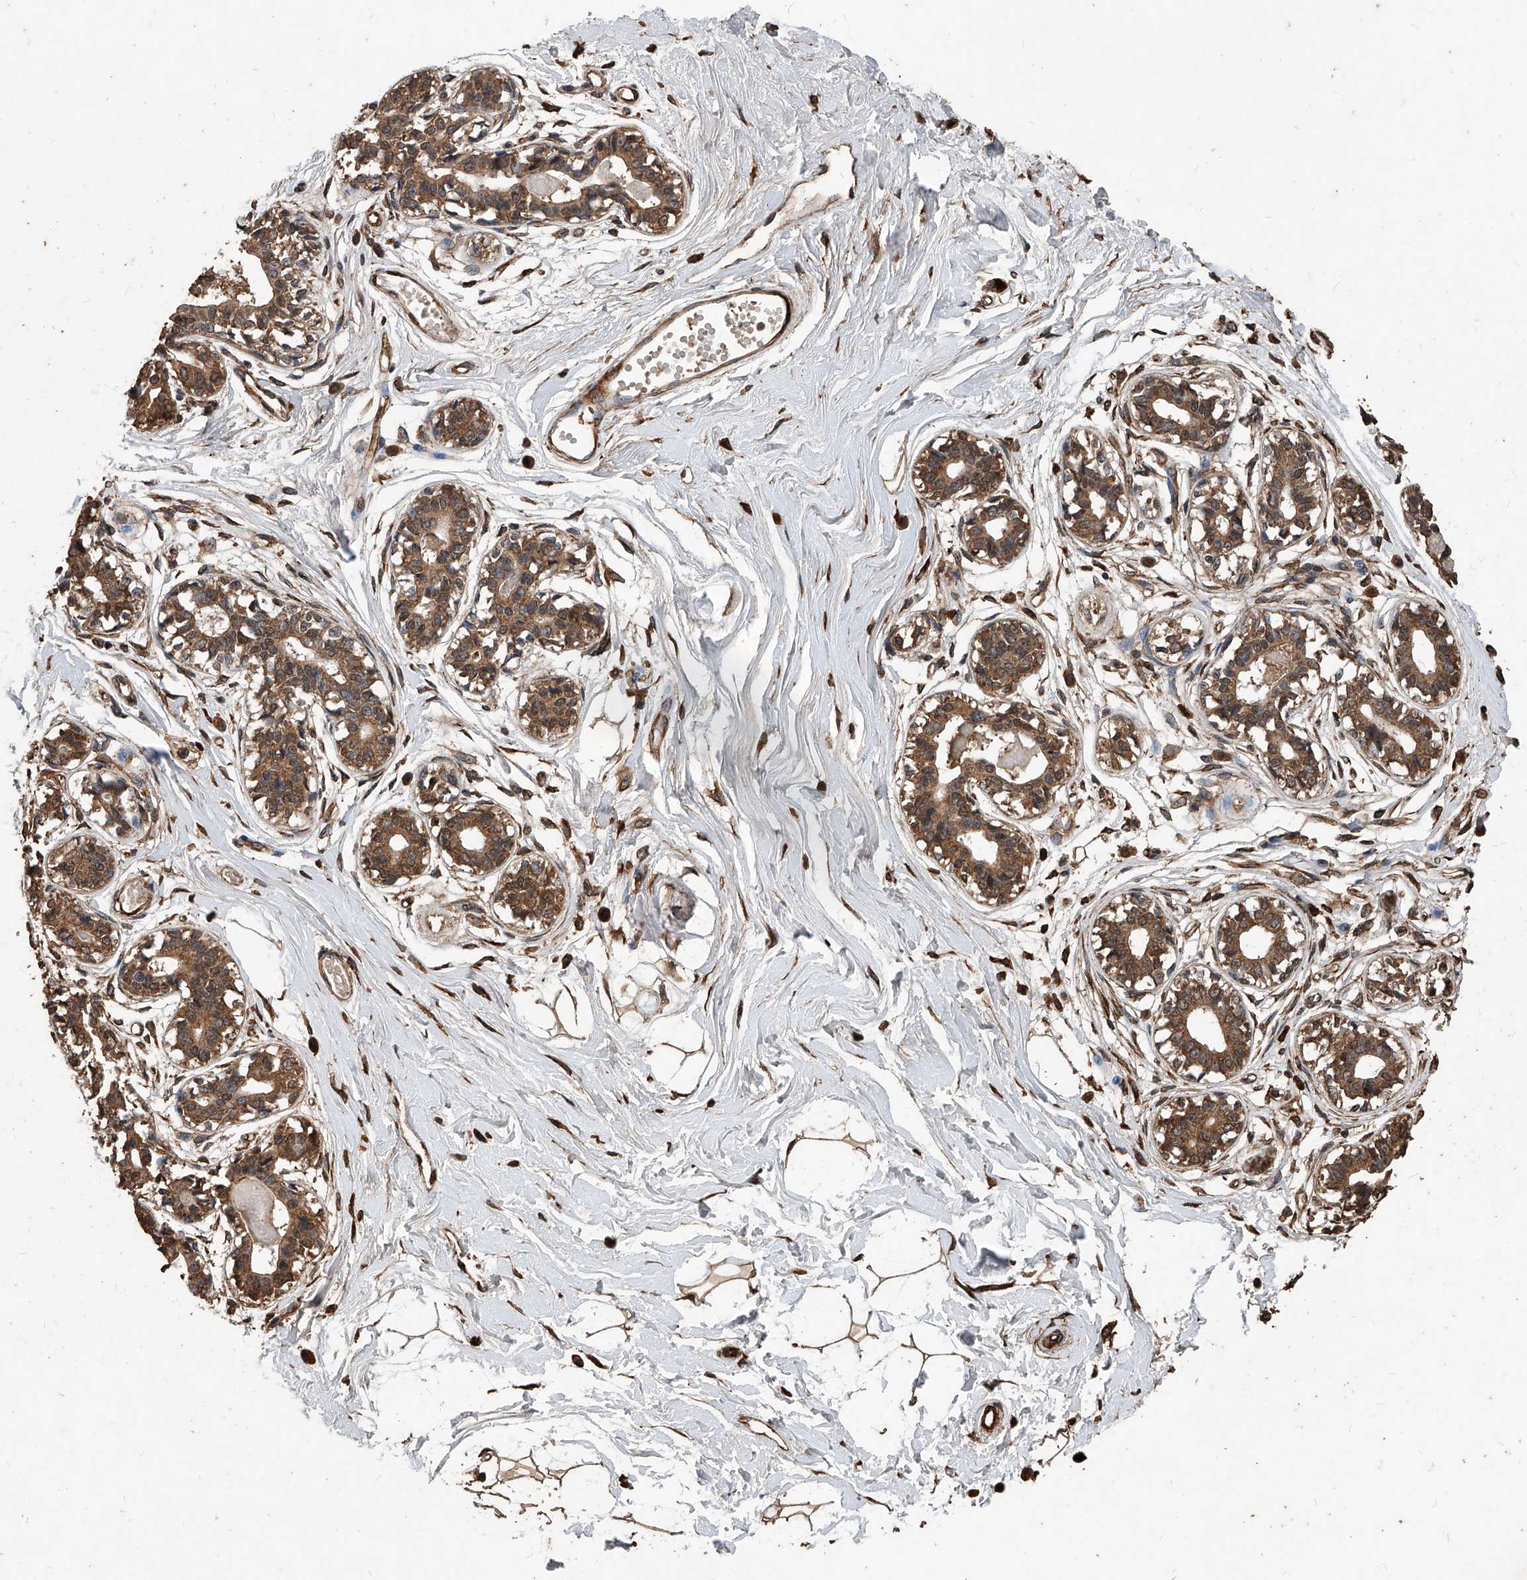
{"staining": {"intensity": "moderate", "quantity": ">75%", "location": "cytoplasmic/membranous"}, "tissue": "breast", "cell_type": "Adipocytes", "image_type": "normal", "snomed": [{"axis": "morphology", "description": "Normal tissue, NOS"}, {"axis": "topography", "description": "Breast"}], "caption": "IHC (DAB (3,3'-diaminobenzidine)) staining of unremarkable human breast shows moderate cytoplasmic/membranous protein positivity in about >75% of adipocytes.", "gene": "UCP2", "patient": {"sex": "female", "age": 45}}